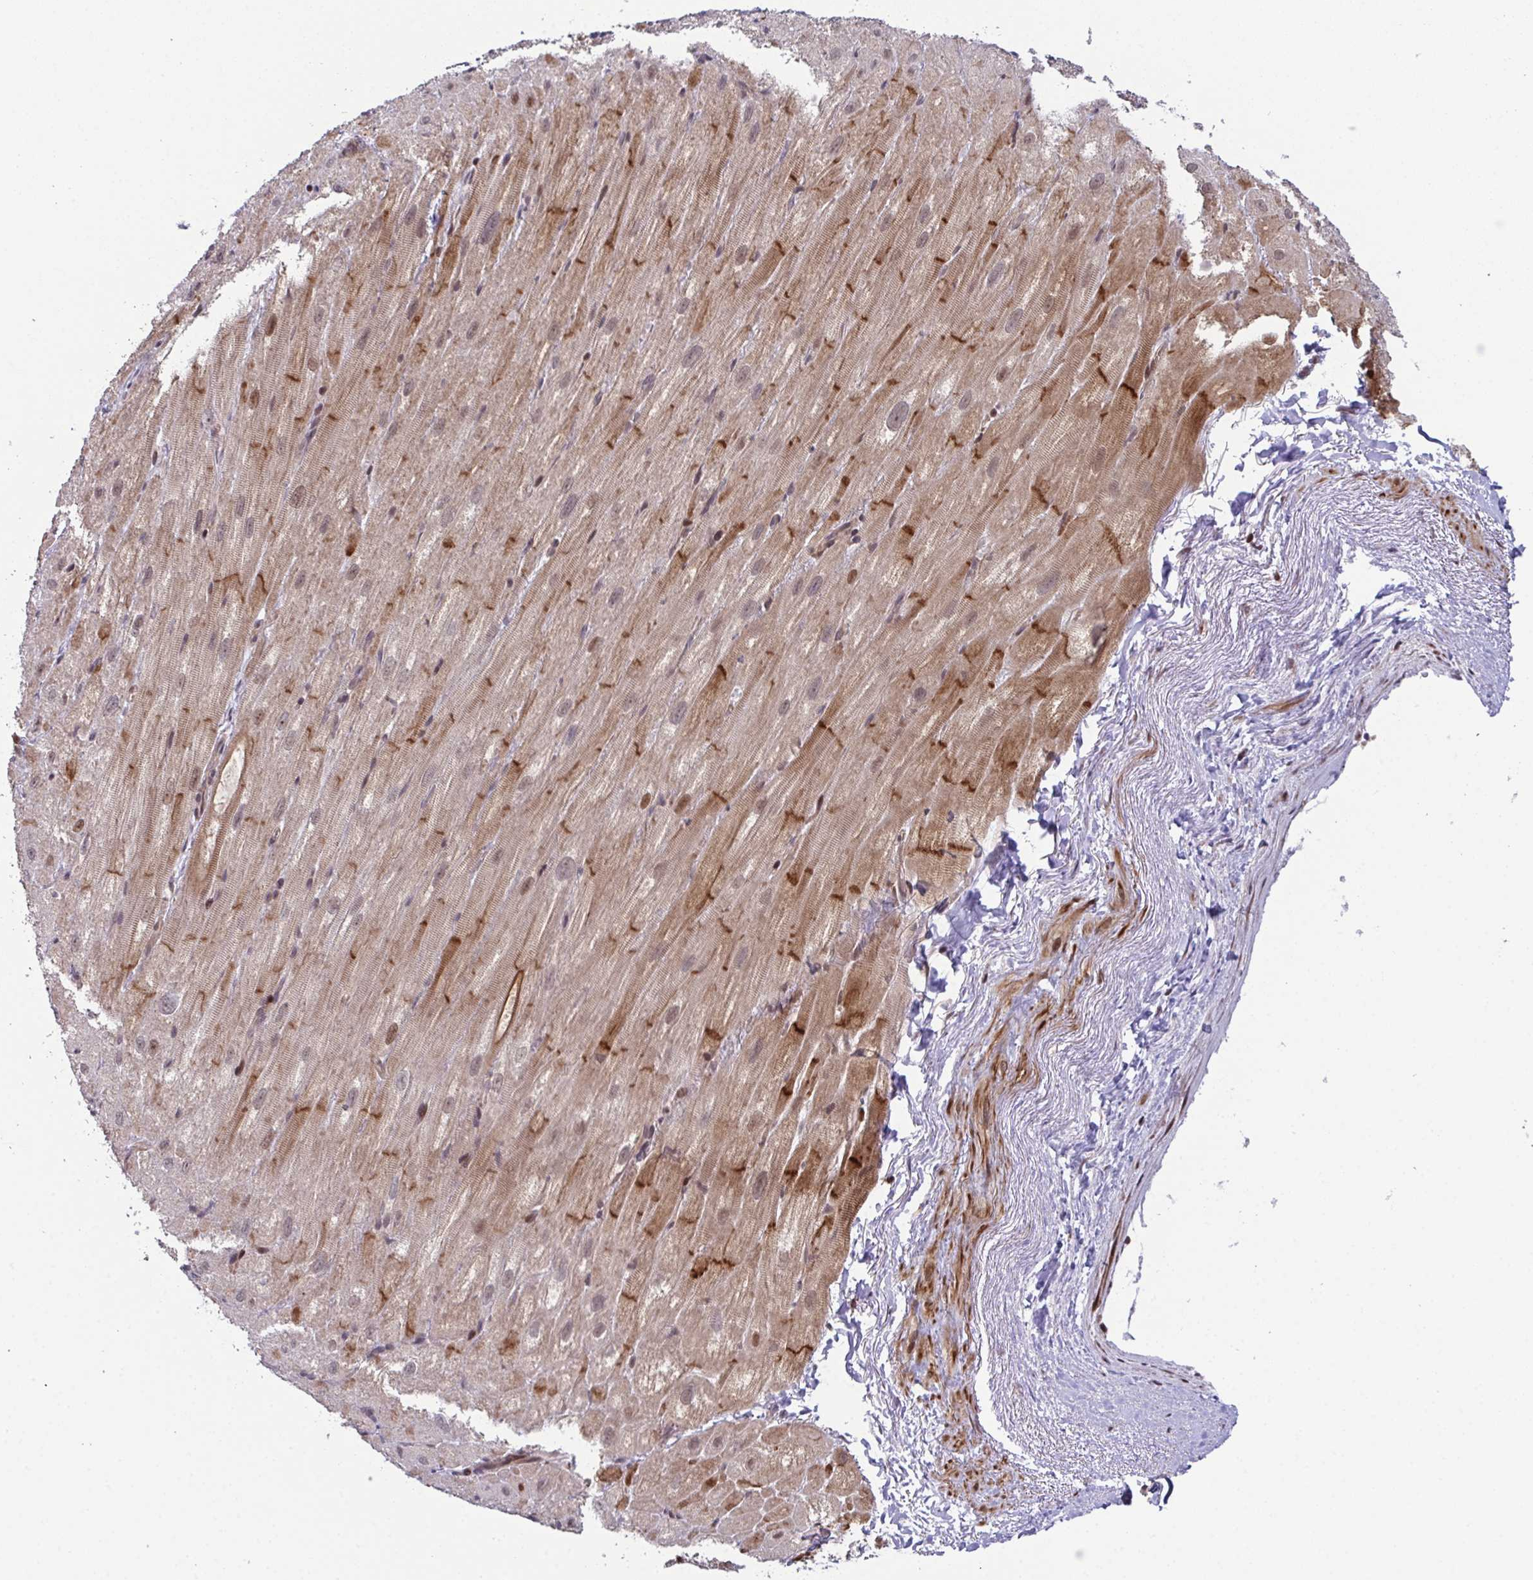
{"staining": {"intensity": "moderate", "quantity": "25%-75%", "location": "cytoplasmic/membranous"}, "tissue": "heart muscle", "cell_type": "Cardiomyocytes", "image_type": "normal", "snomed": [{"axis": "morphology", "description": "Normal tissue, NOS"}, {"axis": "topography", "description": "Heart"}], "caption": "Immunohistochemistry (IHC) of benign human heart muscle displays medium levels of moderate cytoplasmic/membranous expression in approximately 25%-75% of cardiomyocytes.", "gene": "DNAJB1", "patient": {"sex": "male", "age": 62}}